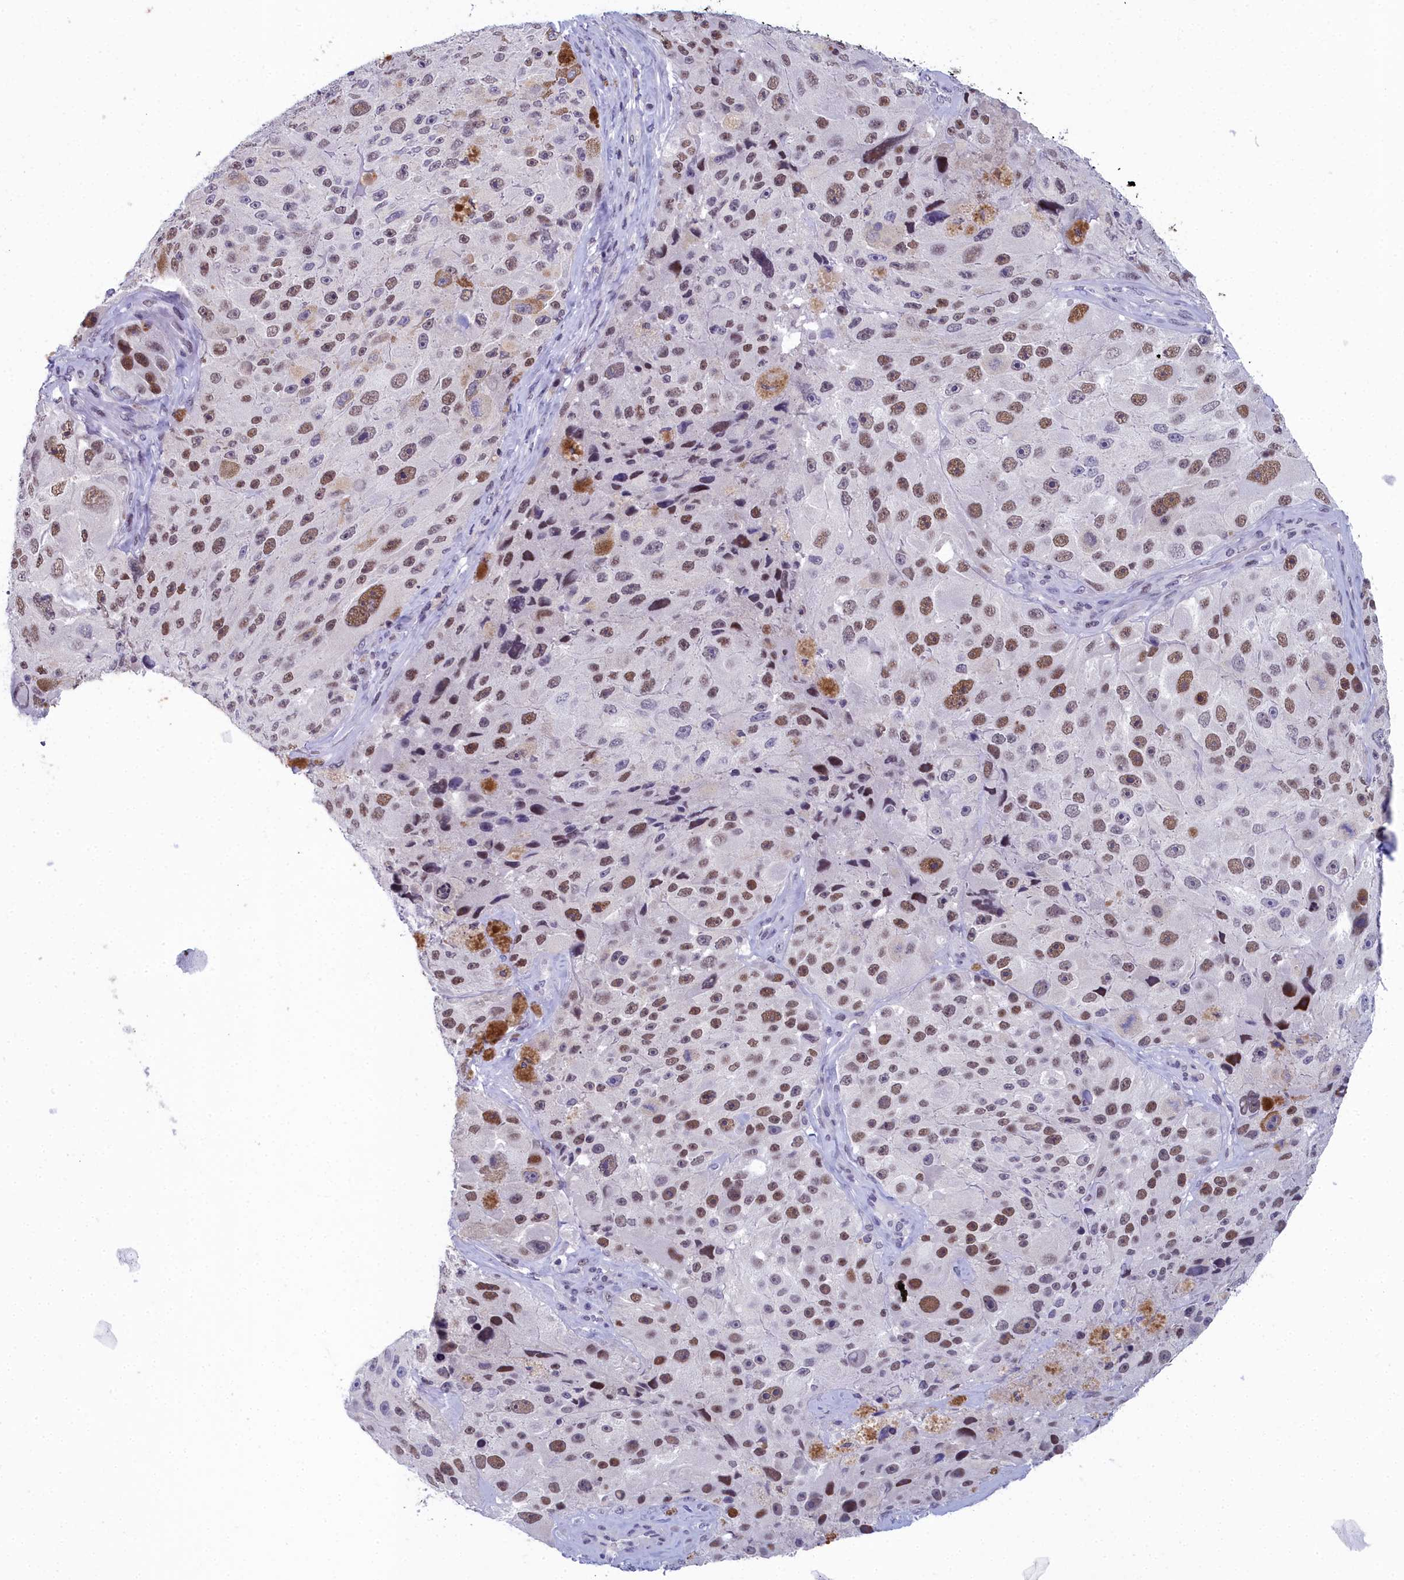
{"staining": {"intensity": "moderate", "quantity": ">75%", "location": "nuclear"}, "tissue": "melanoma", "cell_type": "Tumor cells", "image_type": "cancer", "snomed": [{"axis": "morphology", "description": "Malignant melanoma, Metastatic site"}, {"axis": "topography", "description": "Lymph node"}], "caption": "Immunohistochemistry (IHC) (DAB (3,3'-diaminobenzidine)) staining of malignant melanoma (metastatic site) reveals moderate nuclear protein staining in about >75% of tumor cells. (brown staining indicates protein expression, while blue staining denotes nuclei).", "gene": "CCDC97", "patient": {"sex": "male", "age": 62}}